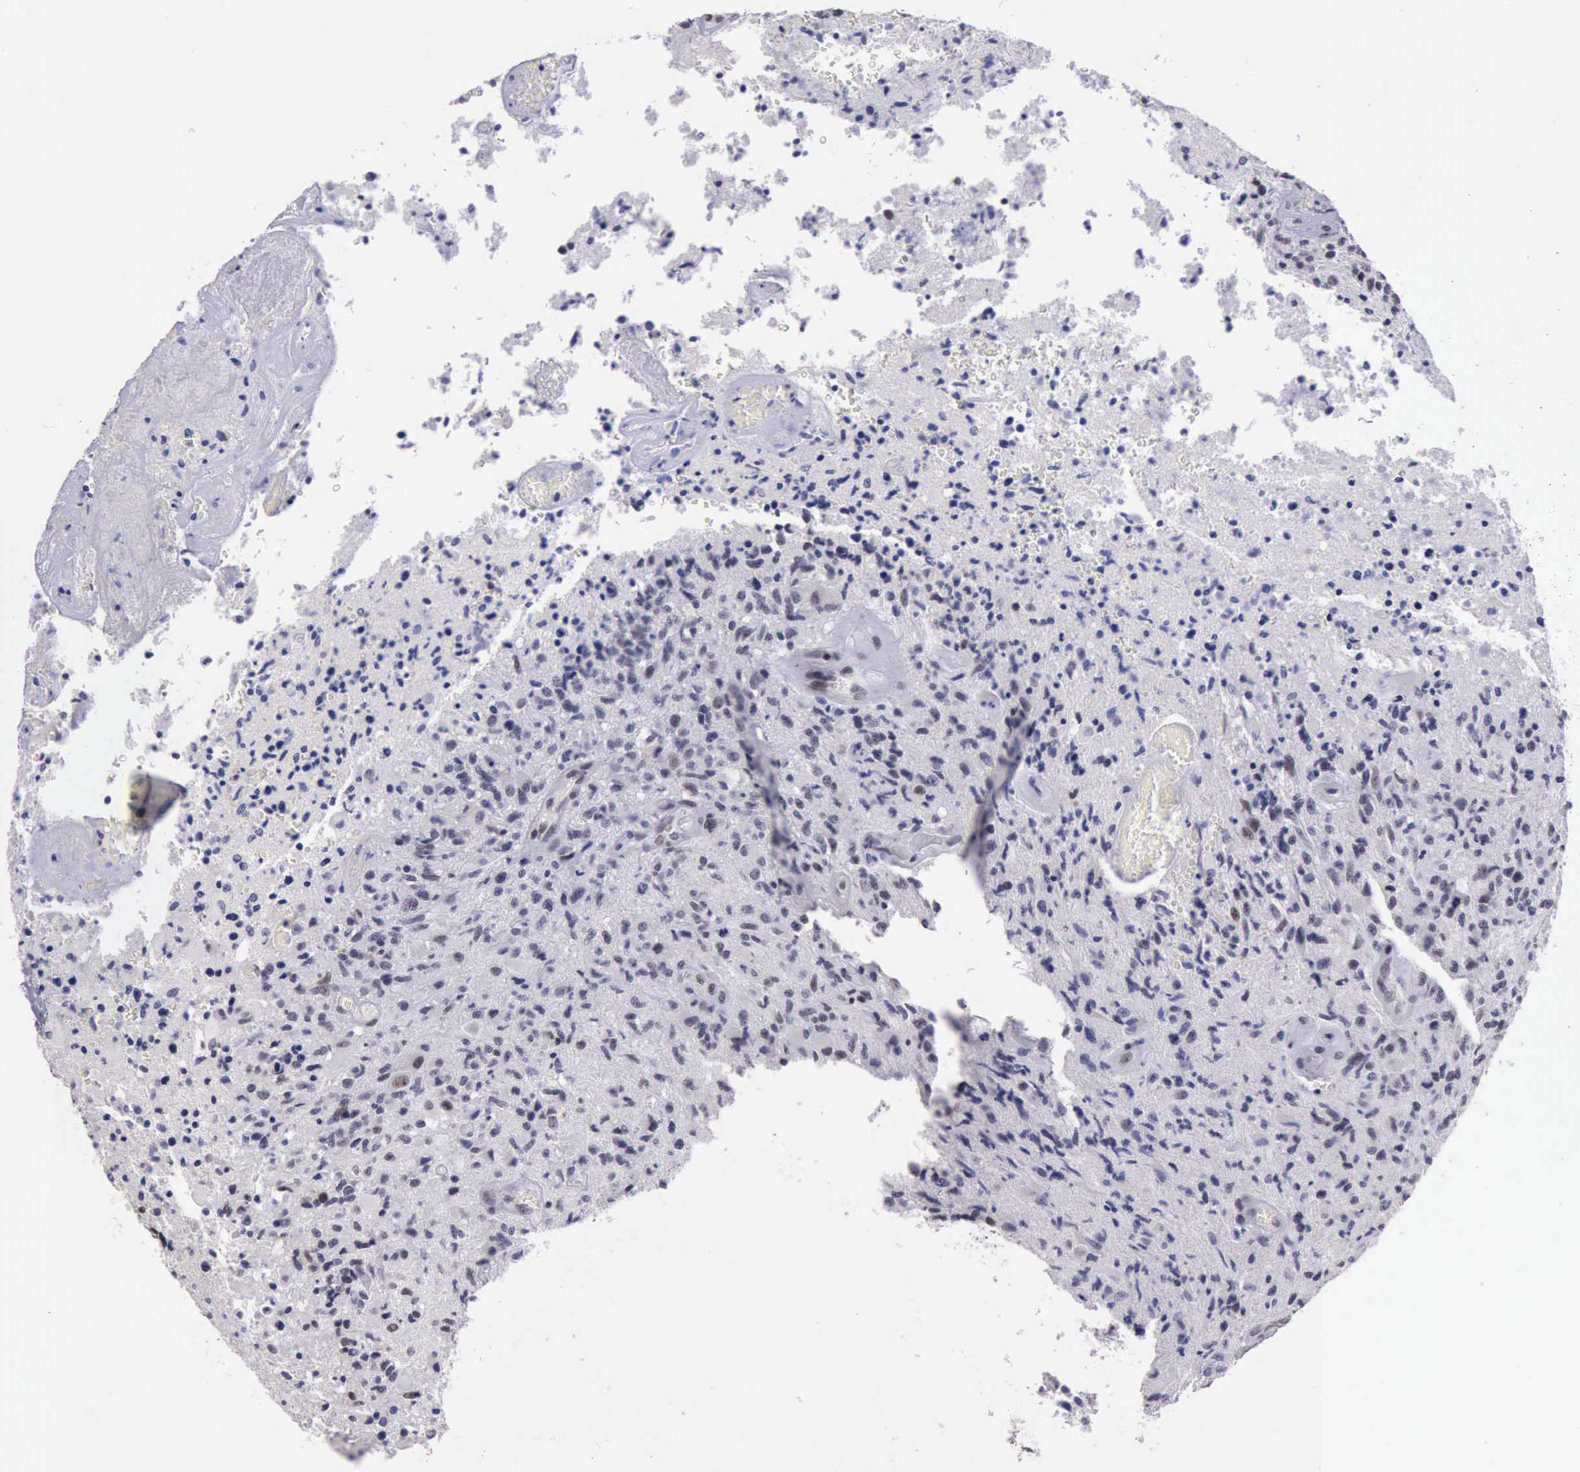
{"staining": {"intensity": "weak", "quantity": "<25%", "location": "nuclear"}, "tissue": "glioma", "cell_type": "Tumor cells", "image_type": "cancer", "snomed": [{"axis": "morphology", "description": "Glioma, malignant, High grade"}, {"axis": "topography", "description": "Brain"}], "caption": "This histopathology image is of malignant glioma (high-grade) stained with immunohistochemistry to label a protein in brown with the nuclei are counter-stained blue. There is no expression in tumor cells. The staining is performed using DAB (3,3'-diaminobenzidine) brown chromogen with nuclei counter-stained in using hematoxylin.", "gene": "YY1", "patient": {"sex": "male", "age": 36}}